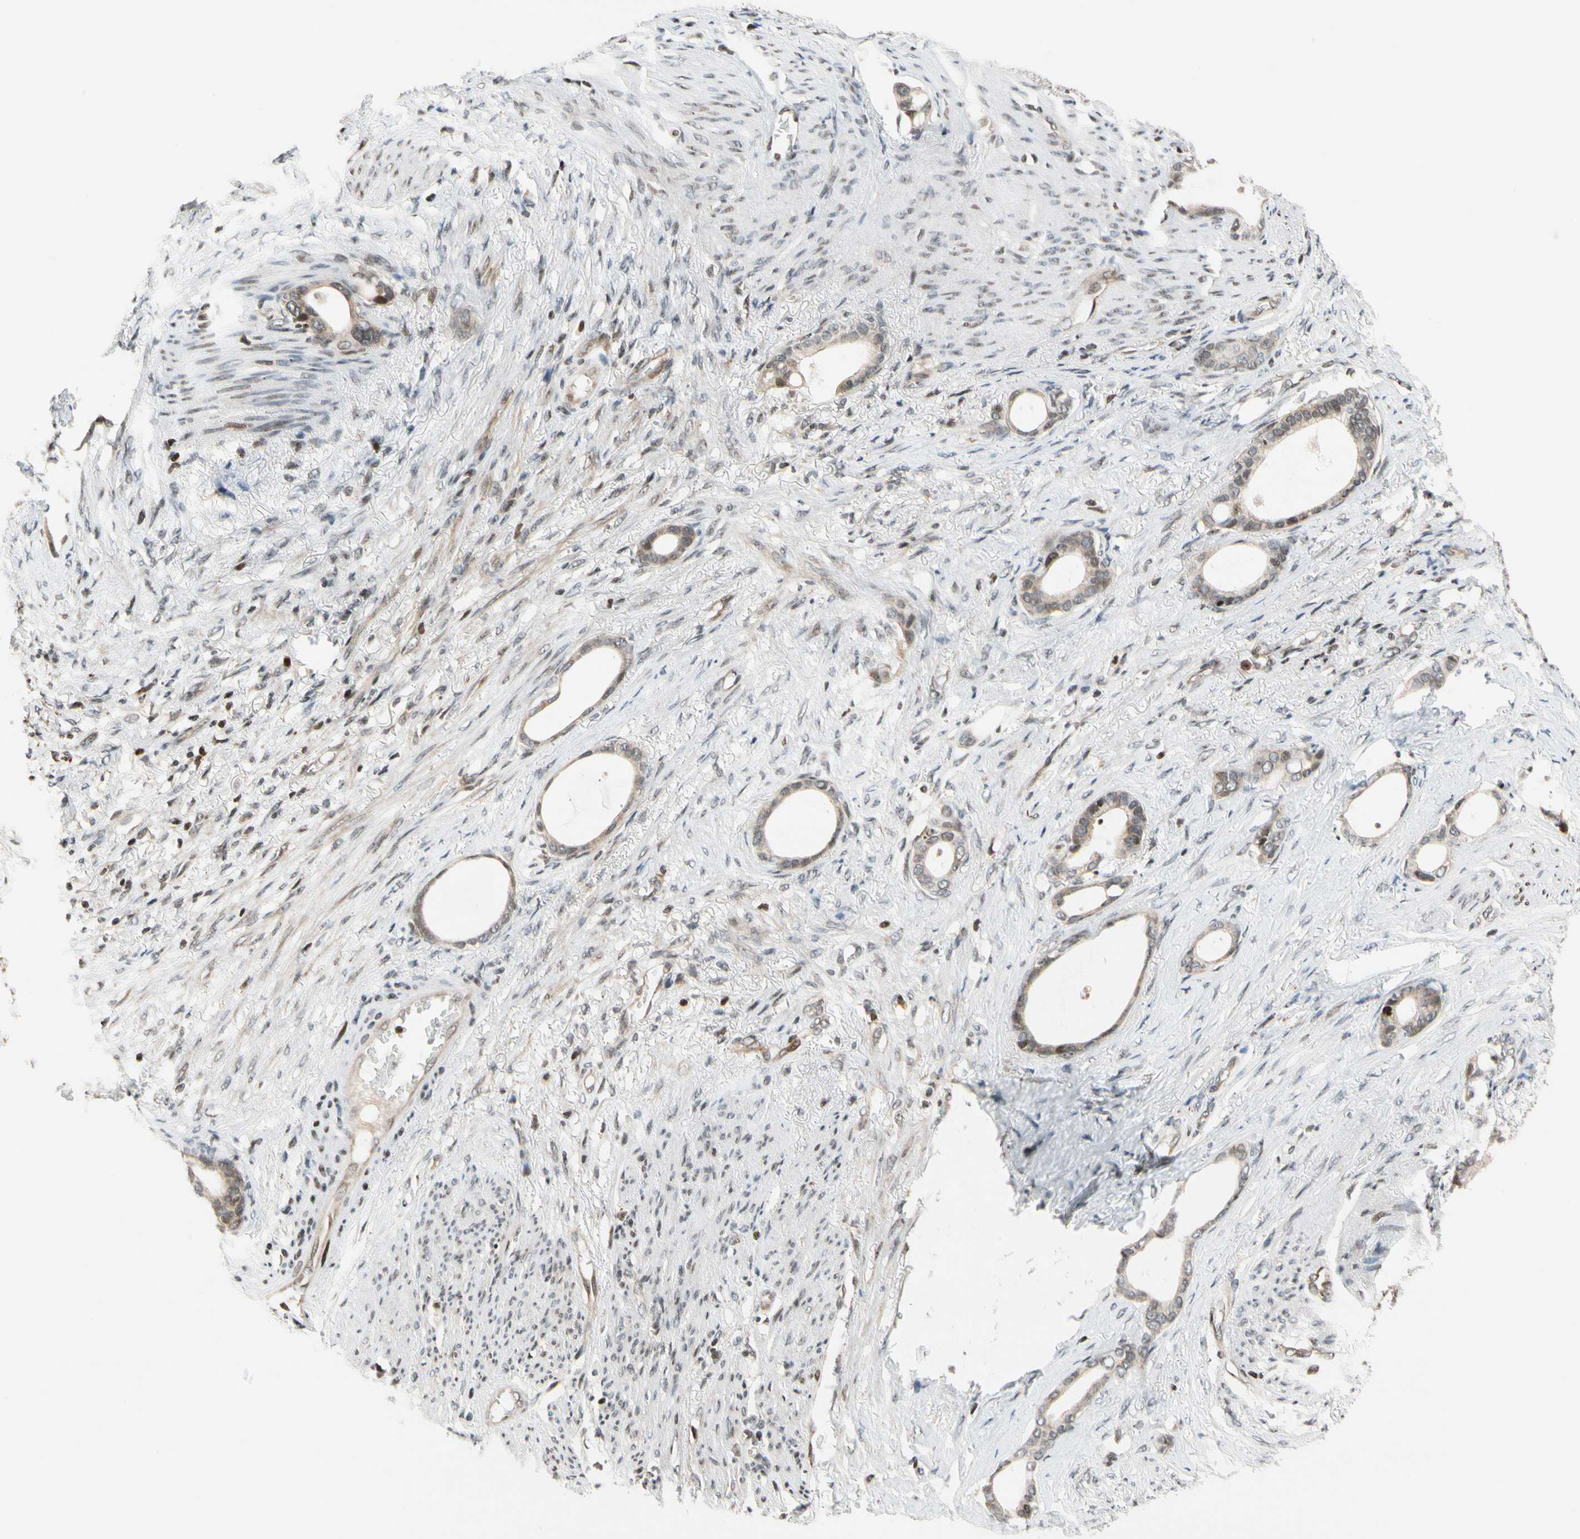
{"staining": {"intensity": "weak", "quantity": ">75%", "location": "cytoplasmic/membranous"}, "tissue": "stomach cancer", "cell_type": "Tumor cells", "image_type": "cancer", "snomed": [{"axis": "morphology", "description": "Adenocarcinoma, NOS"}, {"axis": "topography", "description": "Stomach"}], "caption": "Human stomach cancer (adenocarcinoma) stained with a brown dye shows weak cytoplasmic/membranous positive positivity in about >75% of tumor cells.", "gene": "CDK7", "patient": {"sex": "female", "age": 75}}